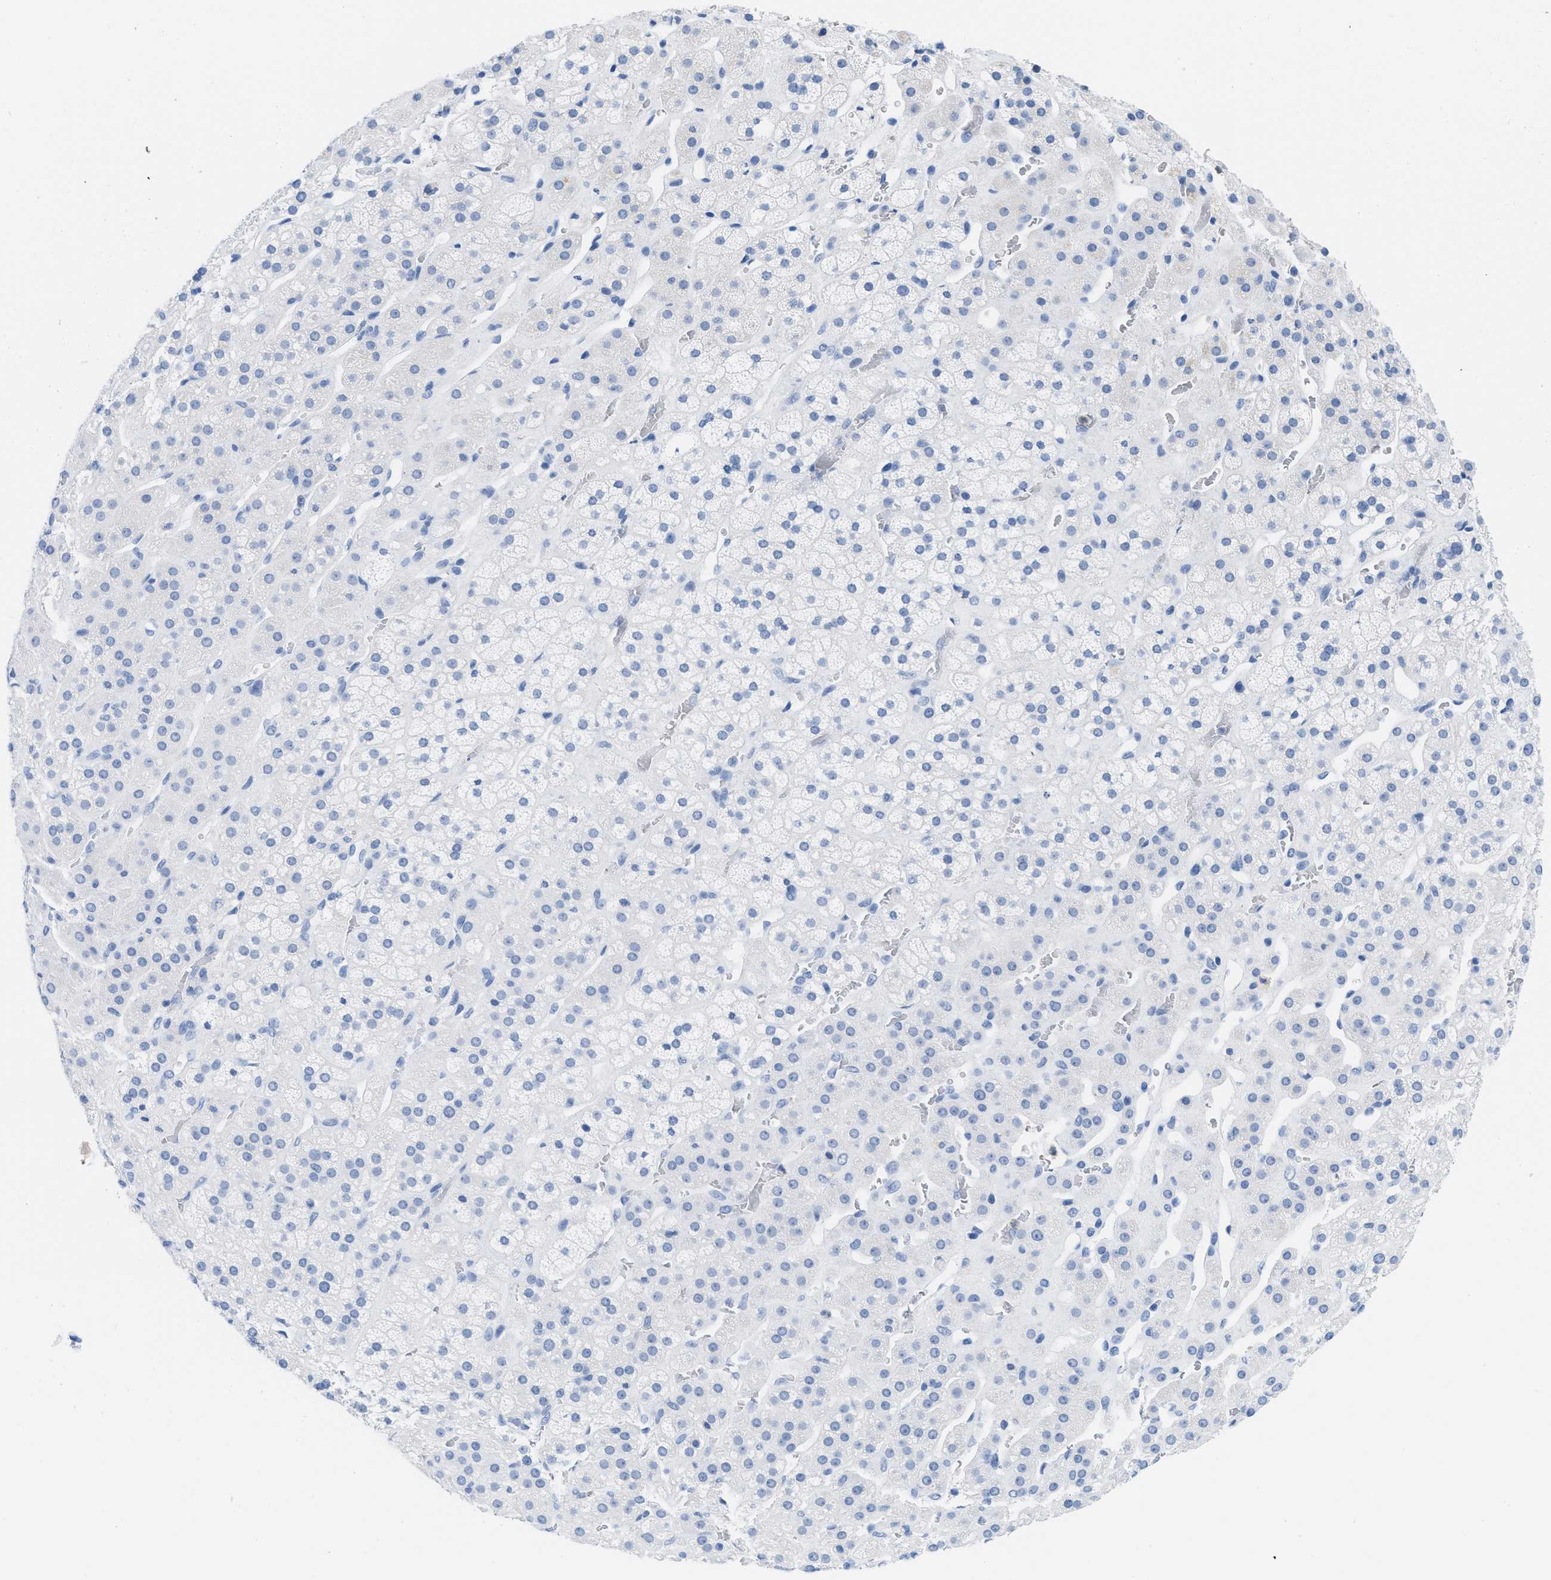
{"staining": {"intensity": "negative", "quantity": "none", "location": "none"}, "tissue": "adrenal gland", "cell_type": "Glandular cells", "image_type": "normal", "snomed": [{"axis": "morphology", "description": "Normal tissue, NOS"}, {"axis": "topography", "description": "Adrenal gland"}], "caption": "A high-resolution histopathology image shows immunohistochemistry staining of normal adrenal gland, which reveals no significant expression in glandular cells.", "gene": "CR1", "patient": {"sex": "male", "age": 56}}